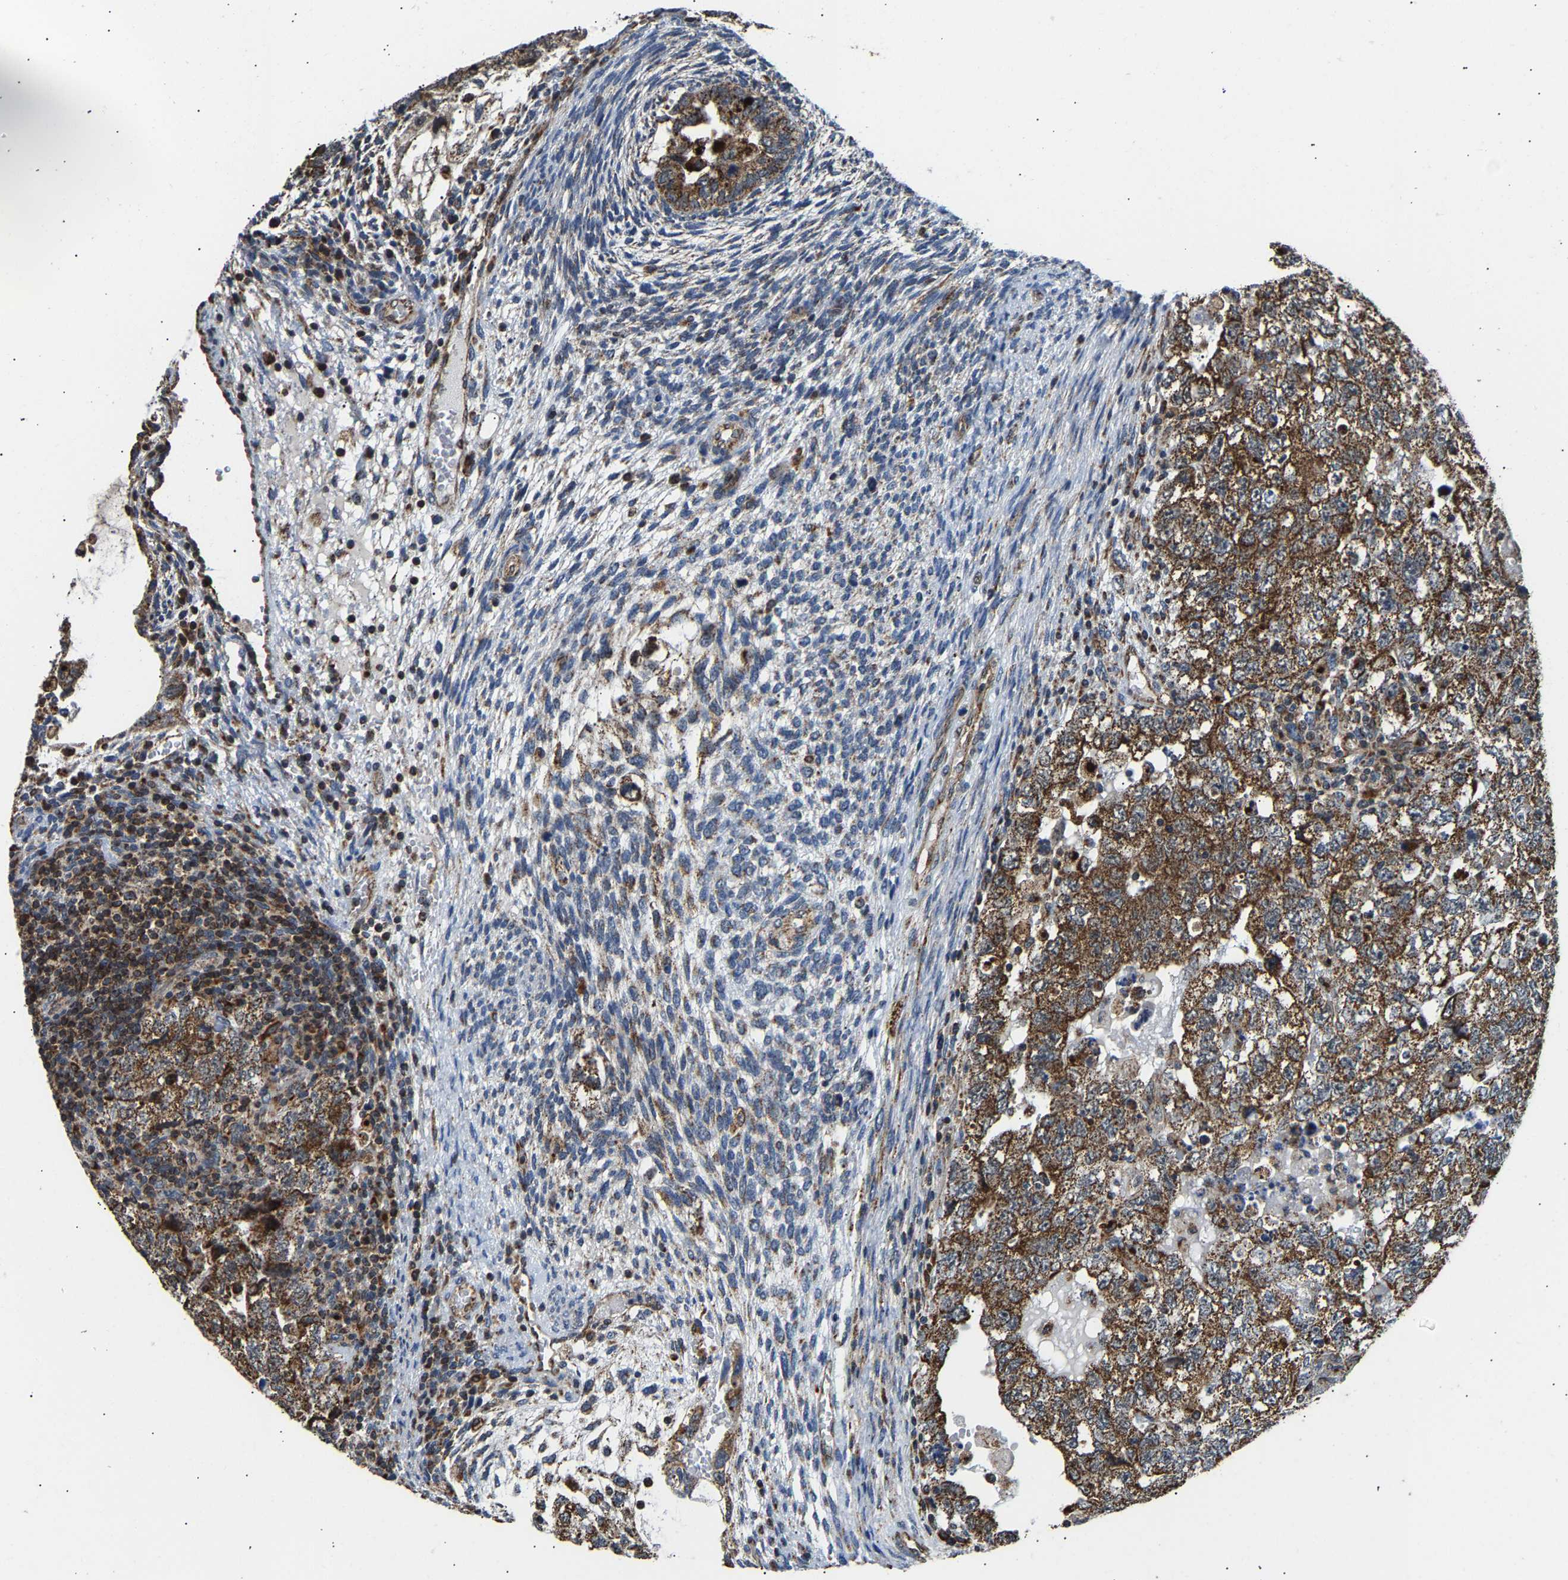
{"staining": {"intensity": "moderate", "quantity": ">75%", "location": "cytoplasmic/membranous"}, "tissue": "testis cancer", "cell_type": "Tumor cells", "image_type": "cancer", "snomed": [{"axis": "morphology", "description": "Carcinoma, Embryonal, NOS"}, {"axis": "topography", "description": "Testis"}], "caption": "The immunohistochemical stain shows moderate cytoplasmic/membranous staining in tumor cells of testis cancer (embryonal carcinoma) tissue.", "gene": "GIMAP7", "patient": {"sex": "male", "age": 36}}